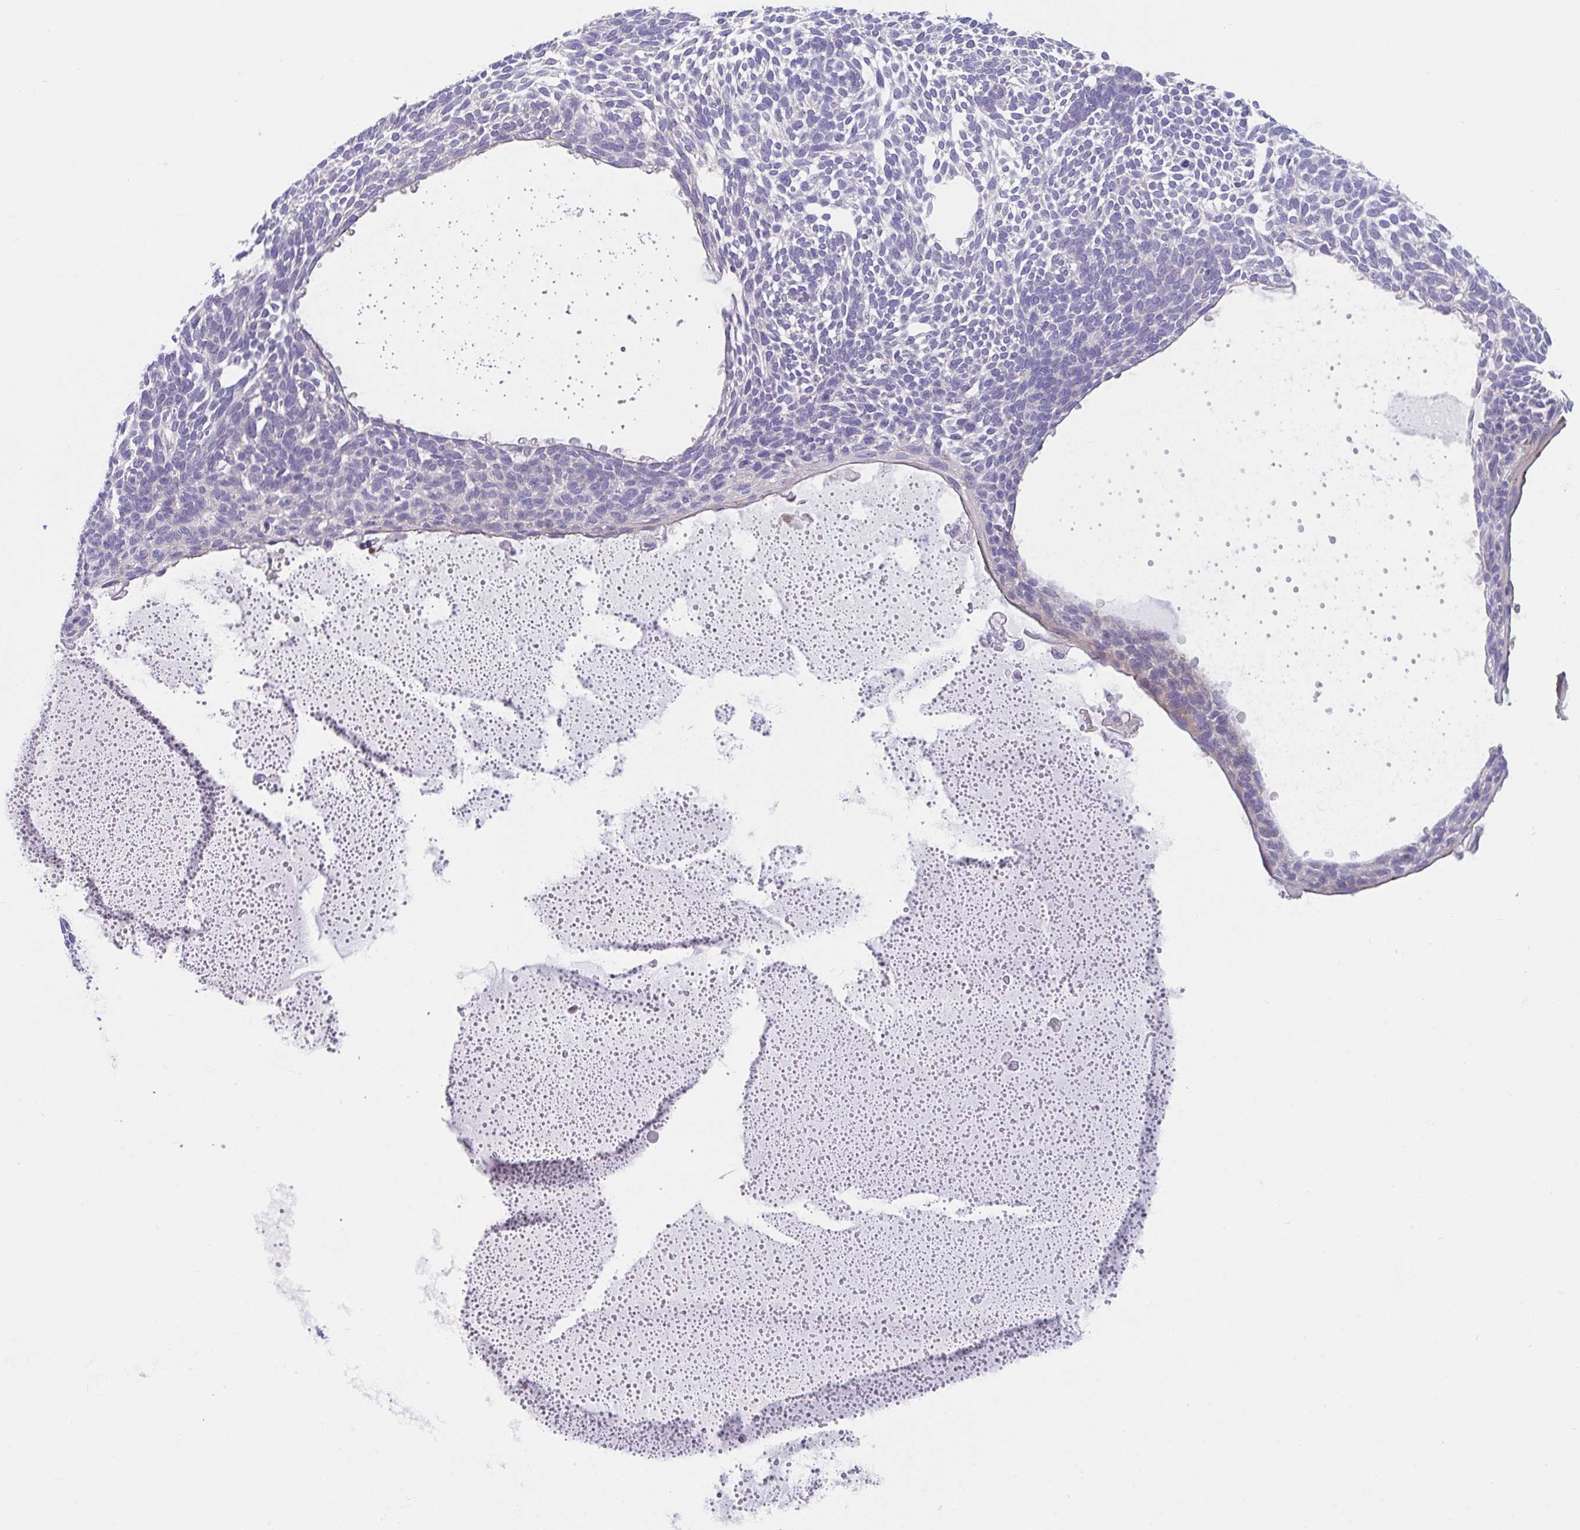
{"staining": {"intensity": "negative", "quantity": "none", "location": "none"}, "tissue": "skin cancer", "cell_type": "Tumor cells", "image_type": "cancer", "snomed": [{"axis": "morphology", "description": "Basal cell carcinoma"}, {"axis": "topography", "description": "Skin"}, {"axis": "topography", "description": "Skin of face"}], "caption": "The histopathology image displays no staining of tumor cells in skin cancer.", "gene": "TTC30B", "patient": {"sex": "male", "age": 83}}